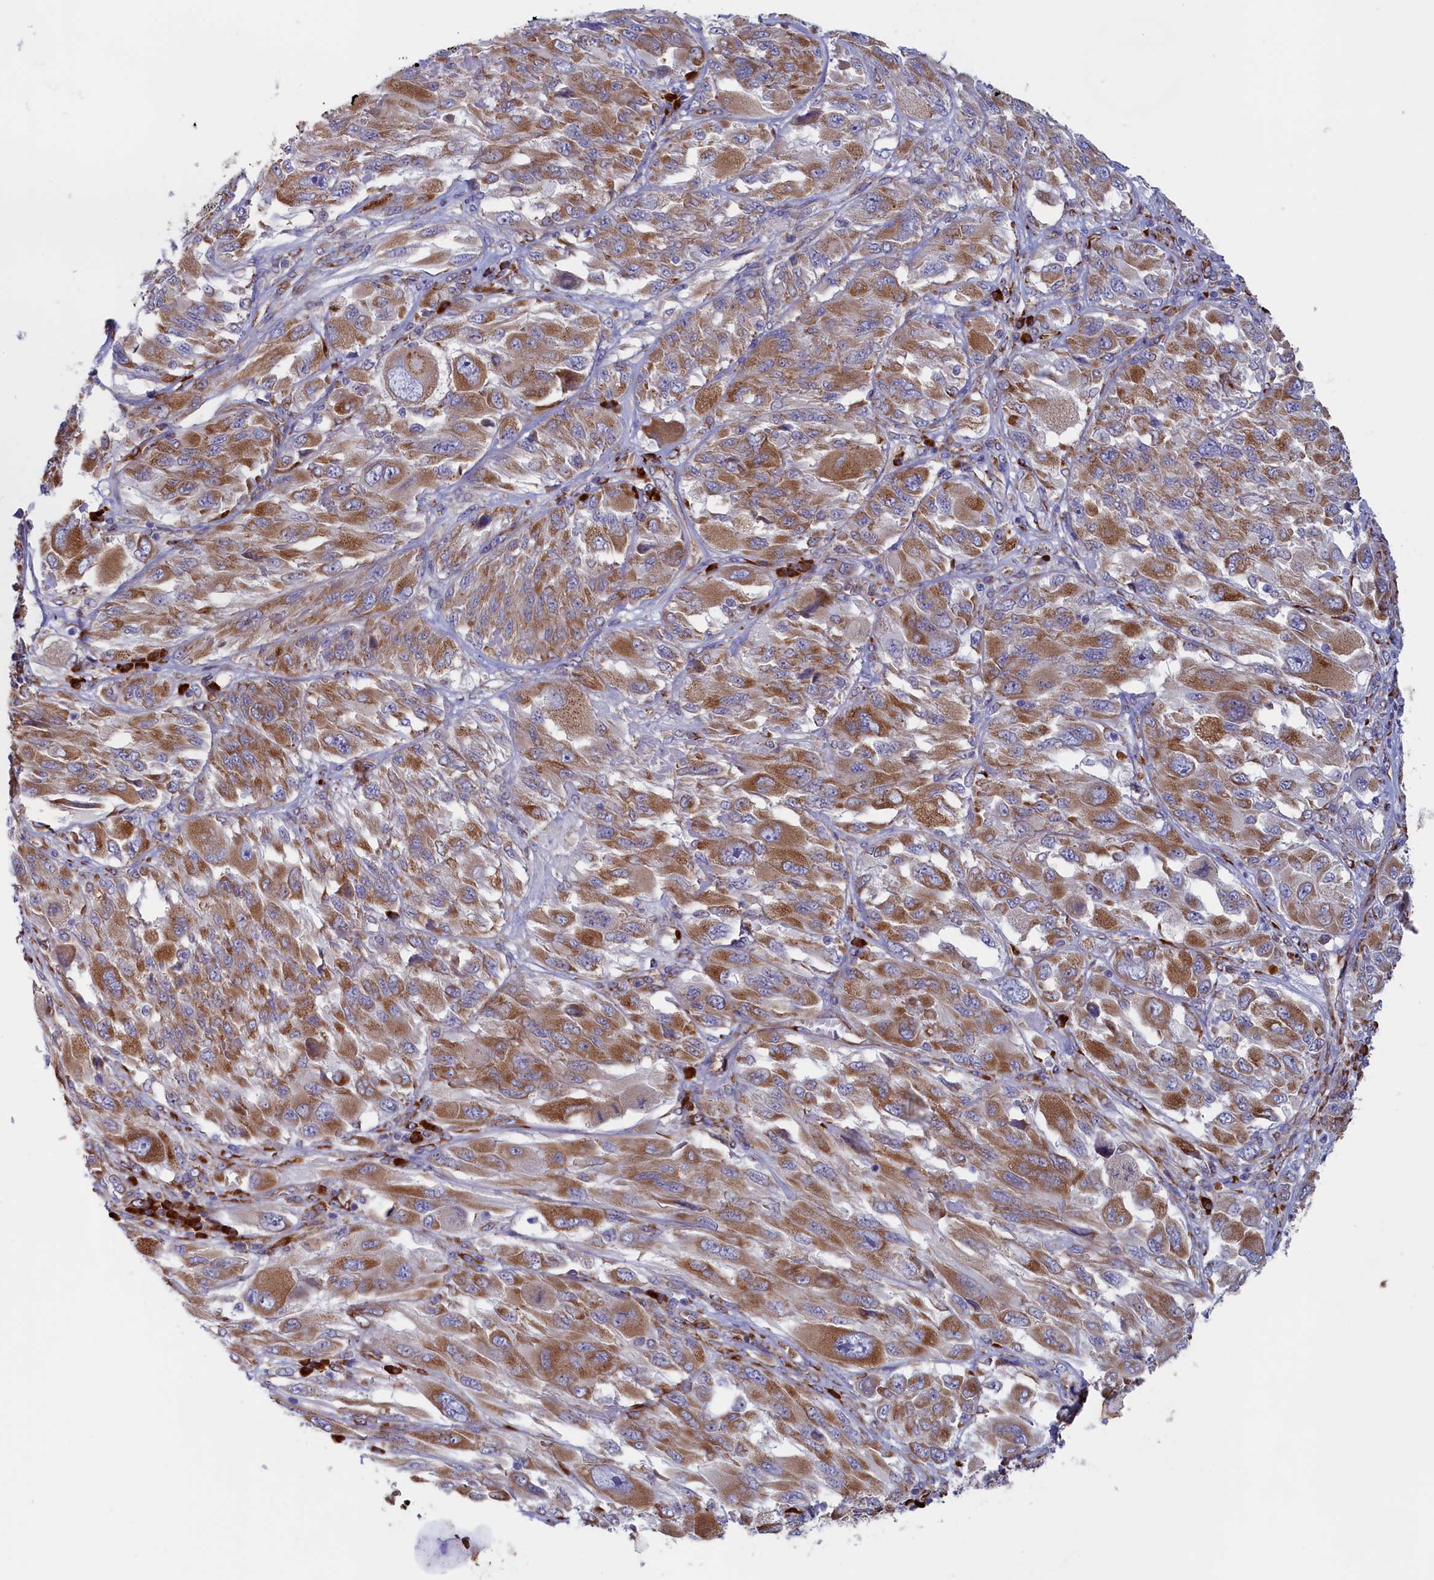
{"staining": {"intensity": "moderate", "quantity": ">75%", "location": "cytoplasmic/membranous"}, "tissue": "melanoma", "cell_type": "Tumor cells", "image_type": "cancer", "snomed": [{"axis": "morphology", "description": "Malignant melanoma, NOS"}, {"axis": "topography", "description": "Skin"}], "caption": "This micrograph shows IHC staining of human malignant melanoma, with medium moderate cytoplasmic/membranous positivity in approximately >75% of tumor cells.", "gene": "CCDC68", "patient": {"sex": "female", "age": 91}}